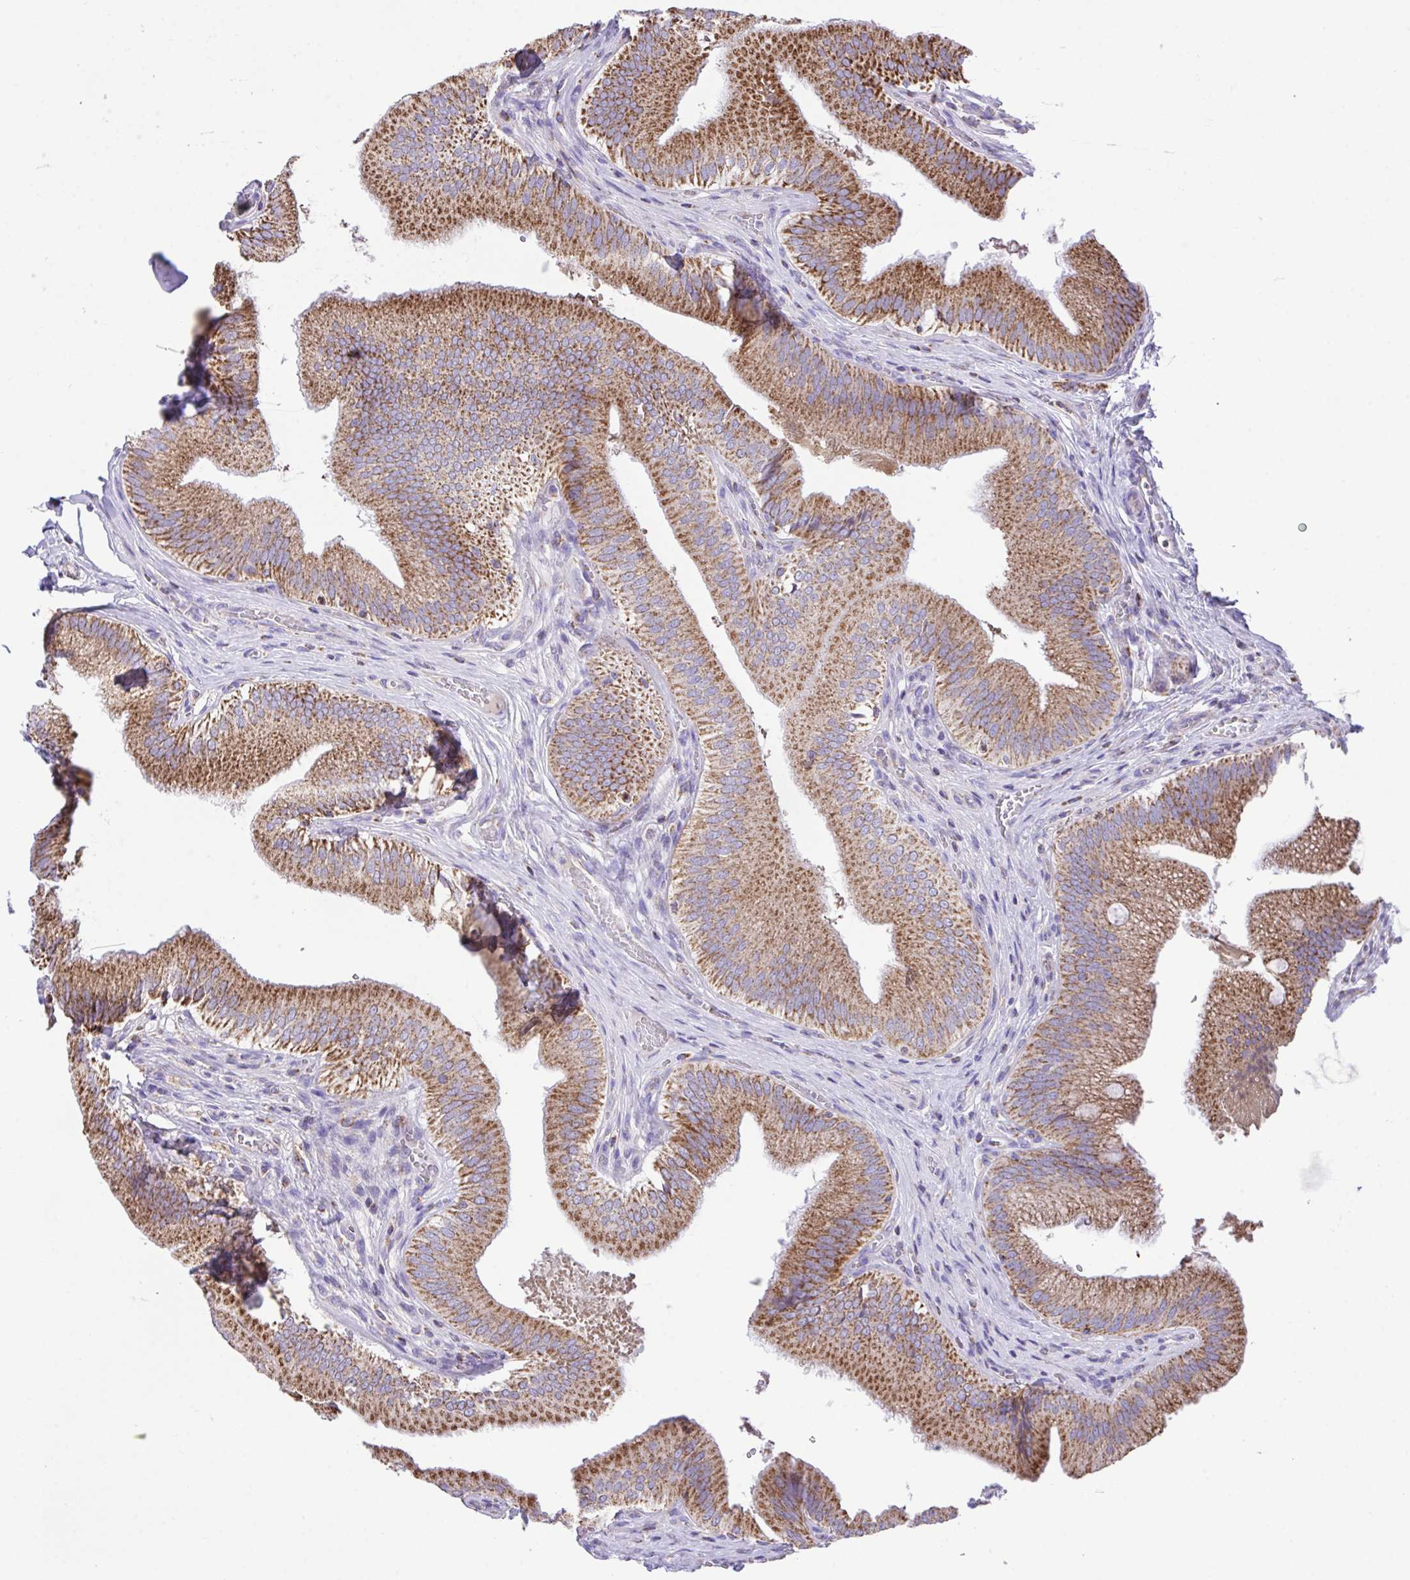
{"staining": {"intensity": "strong", "quantity": ">75%", "location": "cytoplasmic/membranous"}, "tissue": "gallbladder", "cell_type": "Glandular cells", "image_type": "normal", "snomed": [{"axis": "morphology", "description": "Normal tissue, NOS"}, {"axis": "topography", "description": "Gallbladder"}], "caption": "Glandular cells show high levels of strong cytoplasmic/membranous staining in approximately >75% of cells in benign human gallbladder.", "gene": "PCMTD2", "patient": {"sex": "male", "age": 17}}